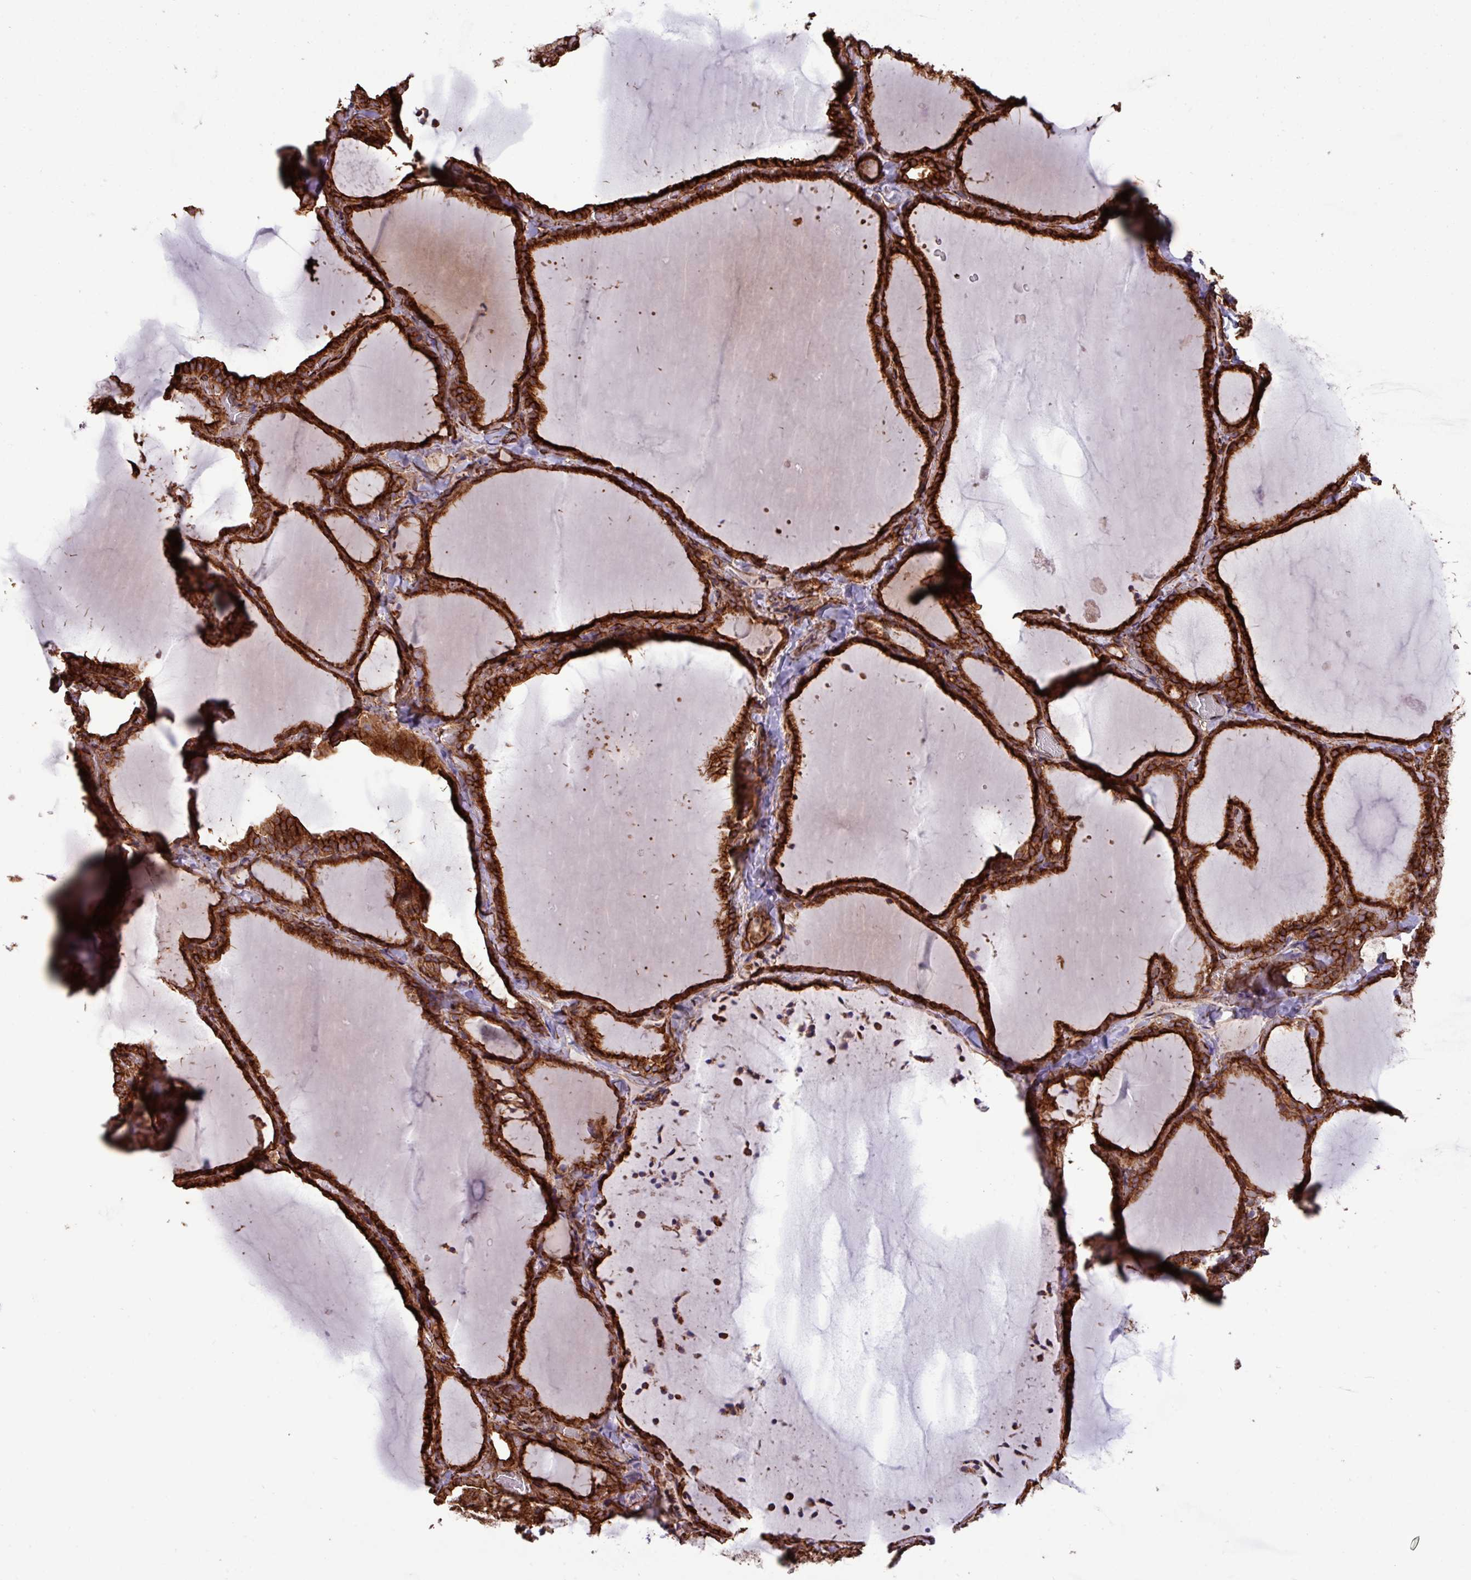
{"staining": {"intensity": "strong", "quantity": ">75%", "location": "cytoplasmic/membranous"}, "tissue": "thyroid gland", "cell_type": "Glandular cells", "image_type": "normal", "snomed": [{"axis": "morphology", "description": "Normal tissue, NOS"}, {"axis": "topography", "description": "Thyroid gland"}], "caption": "Immunohistochemical staining of unremarkable thyroid gland demonstrates high levels of strong cytoplasmic/membranous expression in about >75% of glandular cells. (Brightfield microscopy of DAB IHC at high magnification).", "gene": "ZNF300", "patient": {"sex": "female", "age": 22}}